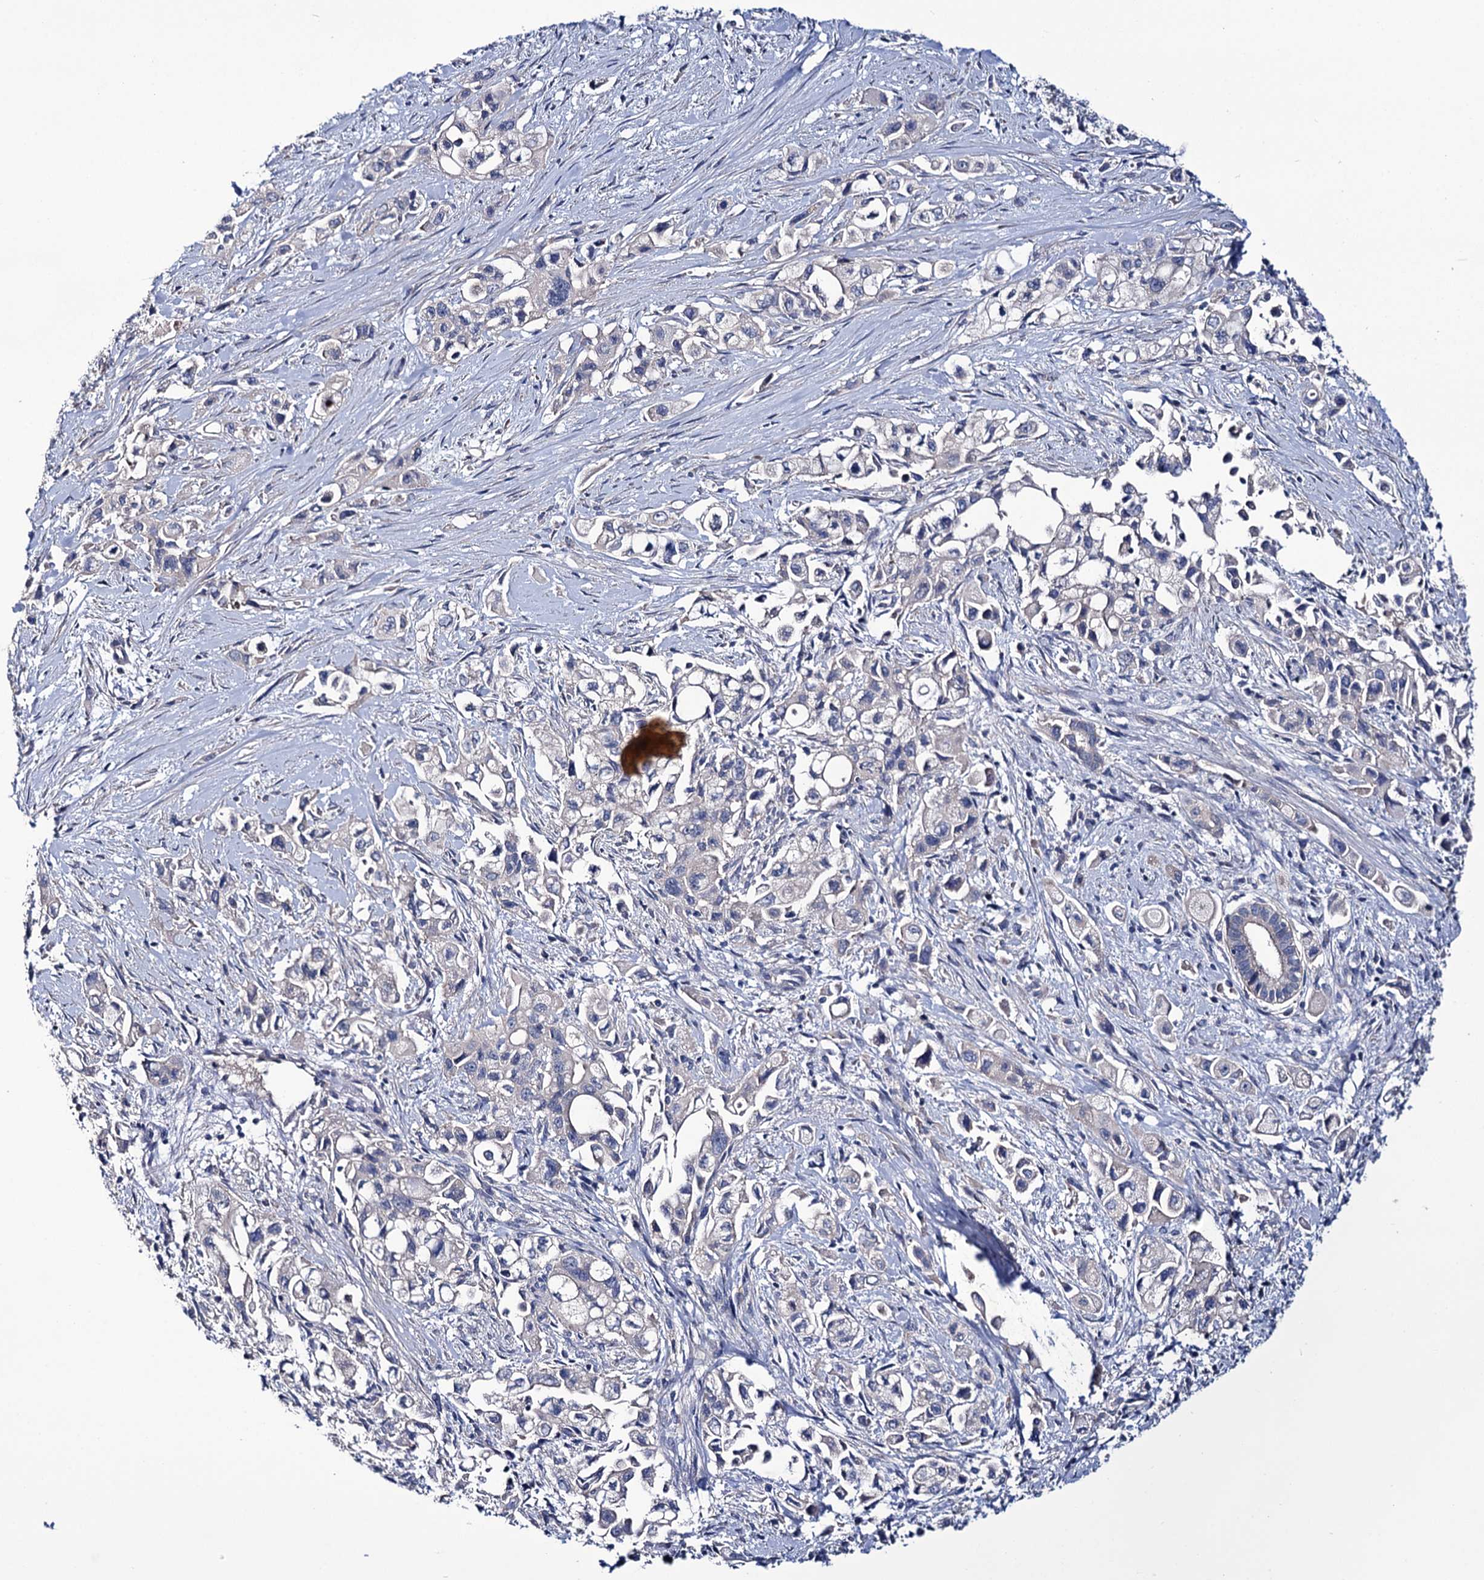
{"staining": {"intensity": "negative", "quantity": "none", "location": "none"}, "tissue": "pancreatic cancer", "cell_type": "Tumor cells", "image_type": "cancer", "snomed": [{"axis": "morphology", "description": "Adenocarcinoma, NOS"}, {"axis": "topography", "description": "Pancreas"}], "caption": "Immunohistochemistry (IHC) photomicrograph of human pancreatic cancer (adenocarcinoma) stained for a protein (brown), which exhibits no expression in tumor cells.", "gene": "PPP1R32", "patient": {"sex": "female", "age": 66}}